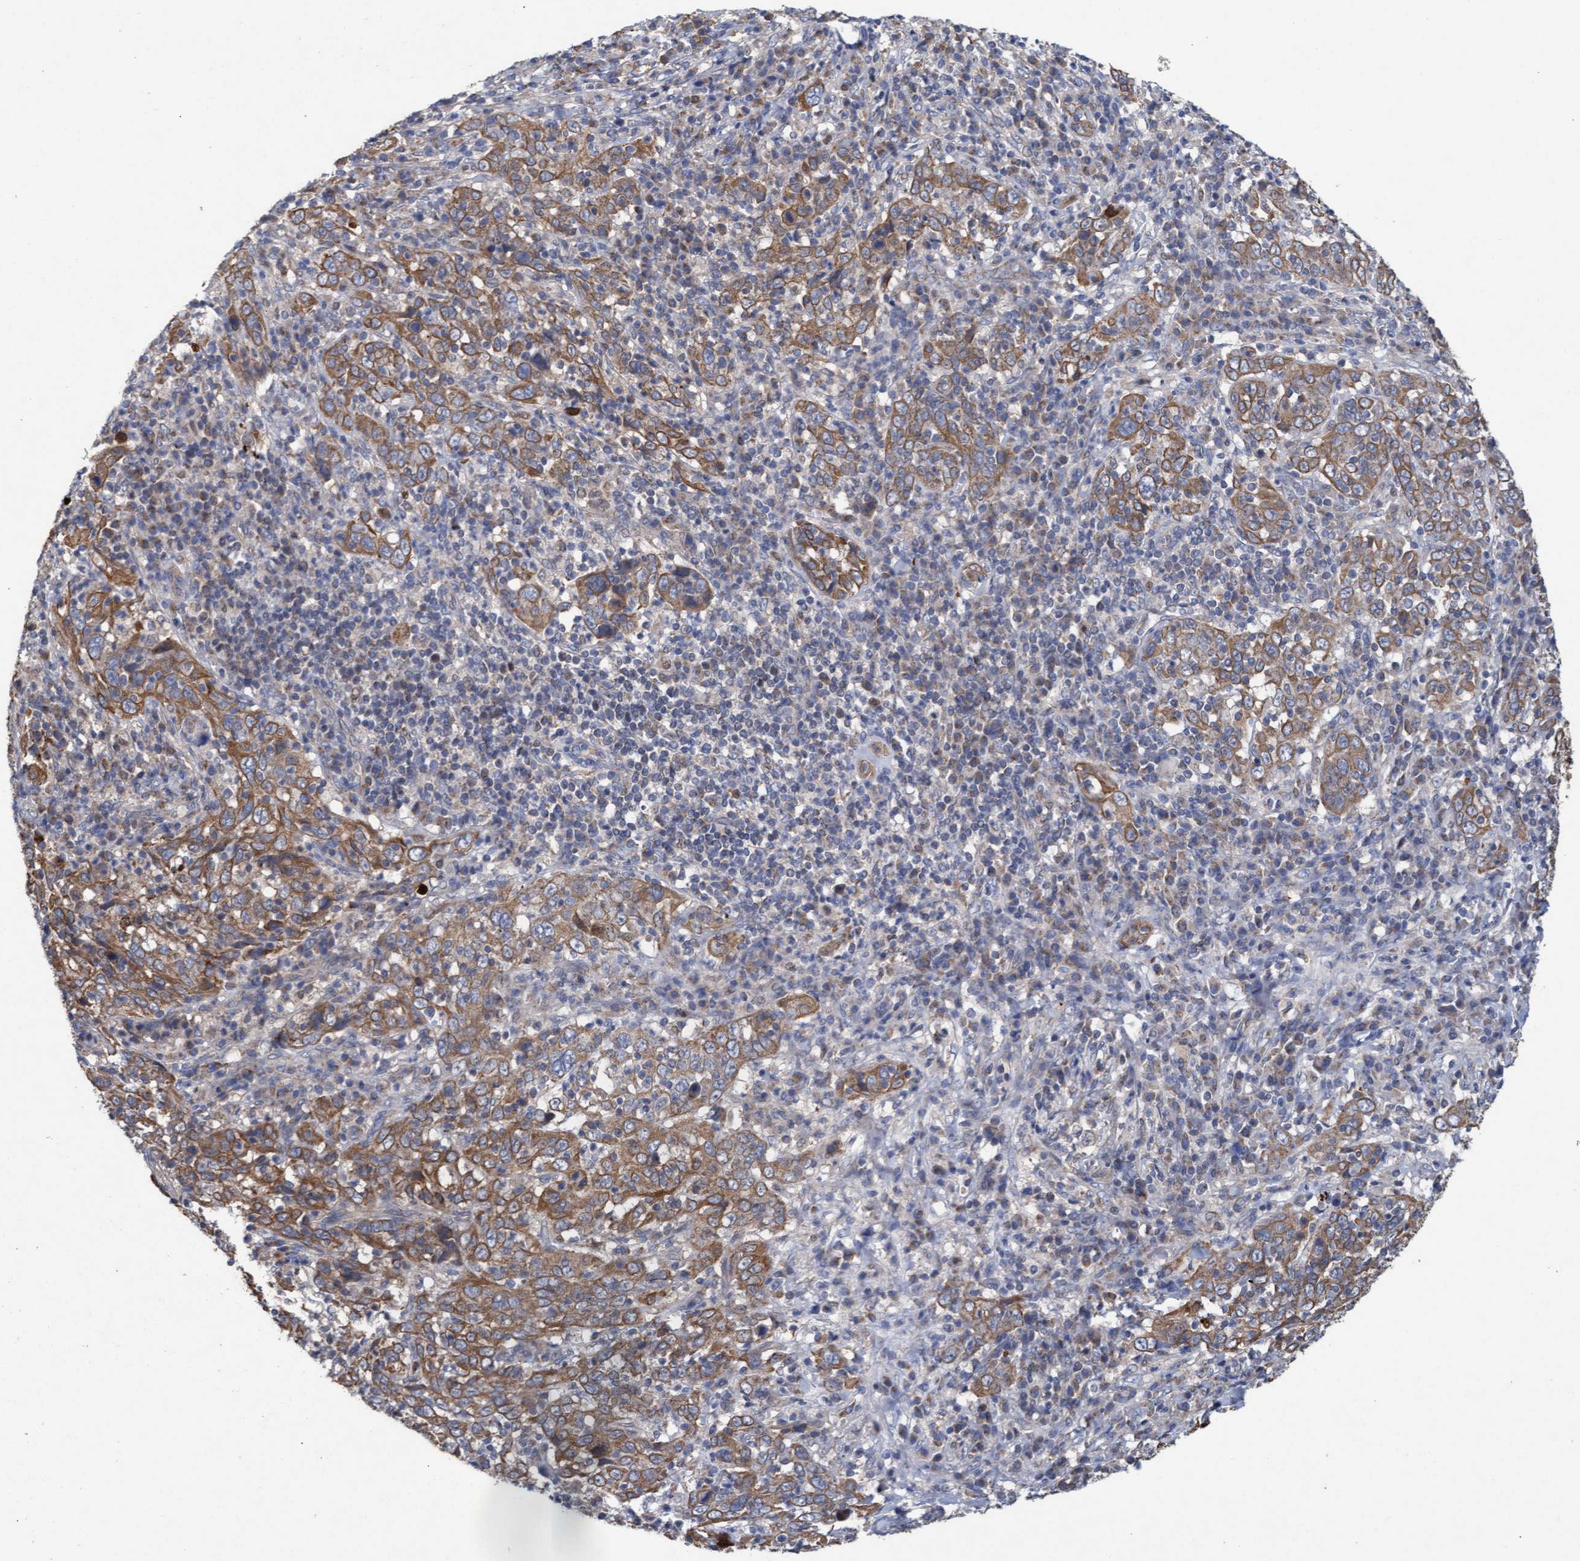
{"staining": {"intensity": "moderate", "quantity": ">75%", "location": "cytoplasmic/membranous"}, "tissue": "cervical cancer", "cell_type": "Tumor cells", "image_type": "cancer", "snomed": [{"axis": "morphology", "description": "Squamous cell carcinoma, NOS"}, {"axis": "topography", "description": "Cervix"}], "caption": "Protein expression analysis of squamous cell carcinoma (cervical) exhibits moderate cytoplasmic/membranous staining in about >75% of tumor cells.", "gene": "MRPL38", "patient": {"sex": "female", "age": 46}}